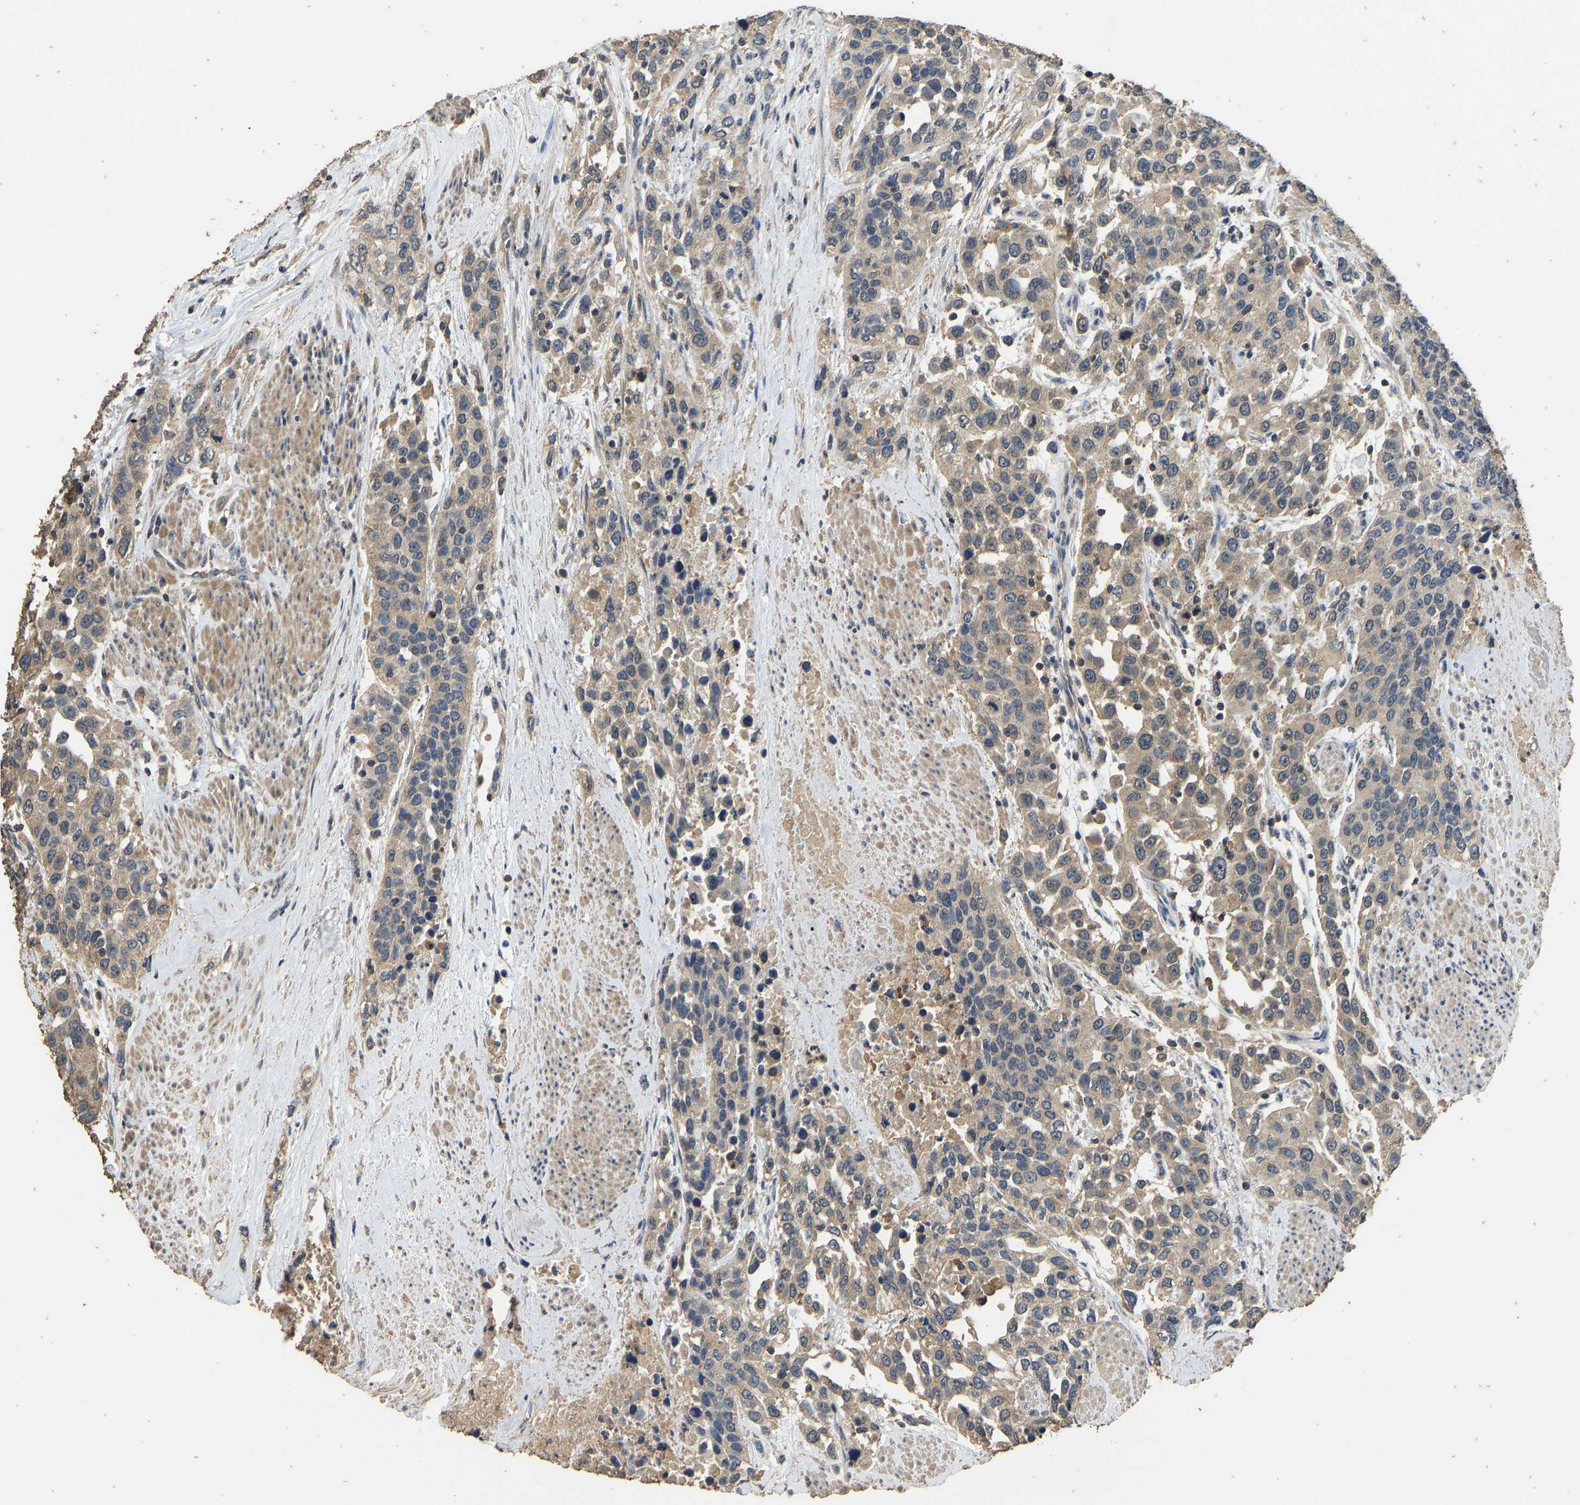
{"staining": {"intensity": "moderate", "quantity": ">75%", "location": "cytoplasmic/membranous"}, "tissue": "urothelial cancer", "cell_type": "Tumor cells", "image_type": "cancer", "snomed": [{"axis": "morphology", "description": "Urothelial carcinoma, High grade"}, {"axis": "topography", "description": "Urinary bladder"}], "caption": "About >75% of tumor cells in human urothelial cancer exhibit moderate cytoplasmic/membranous protein expression as visualized by brown immunohistochemical staining.", "gene": "CIDEC", "patient": {"sex": "female", "age": 80}}